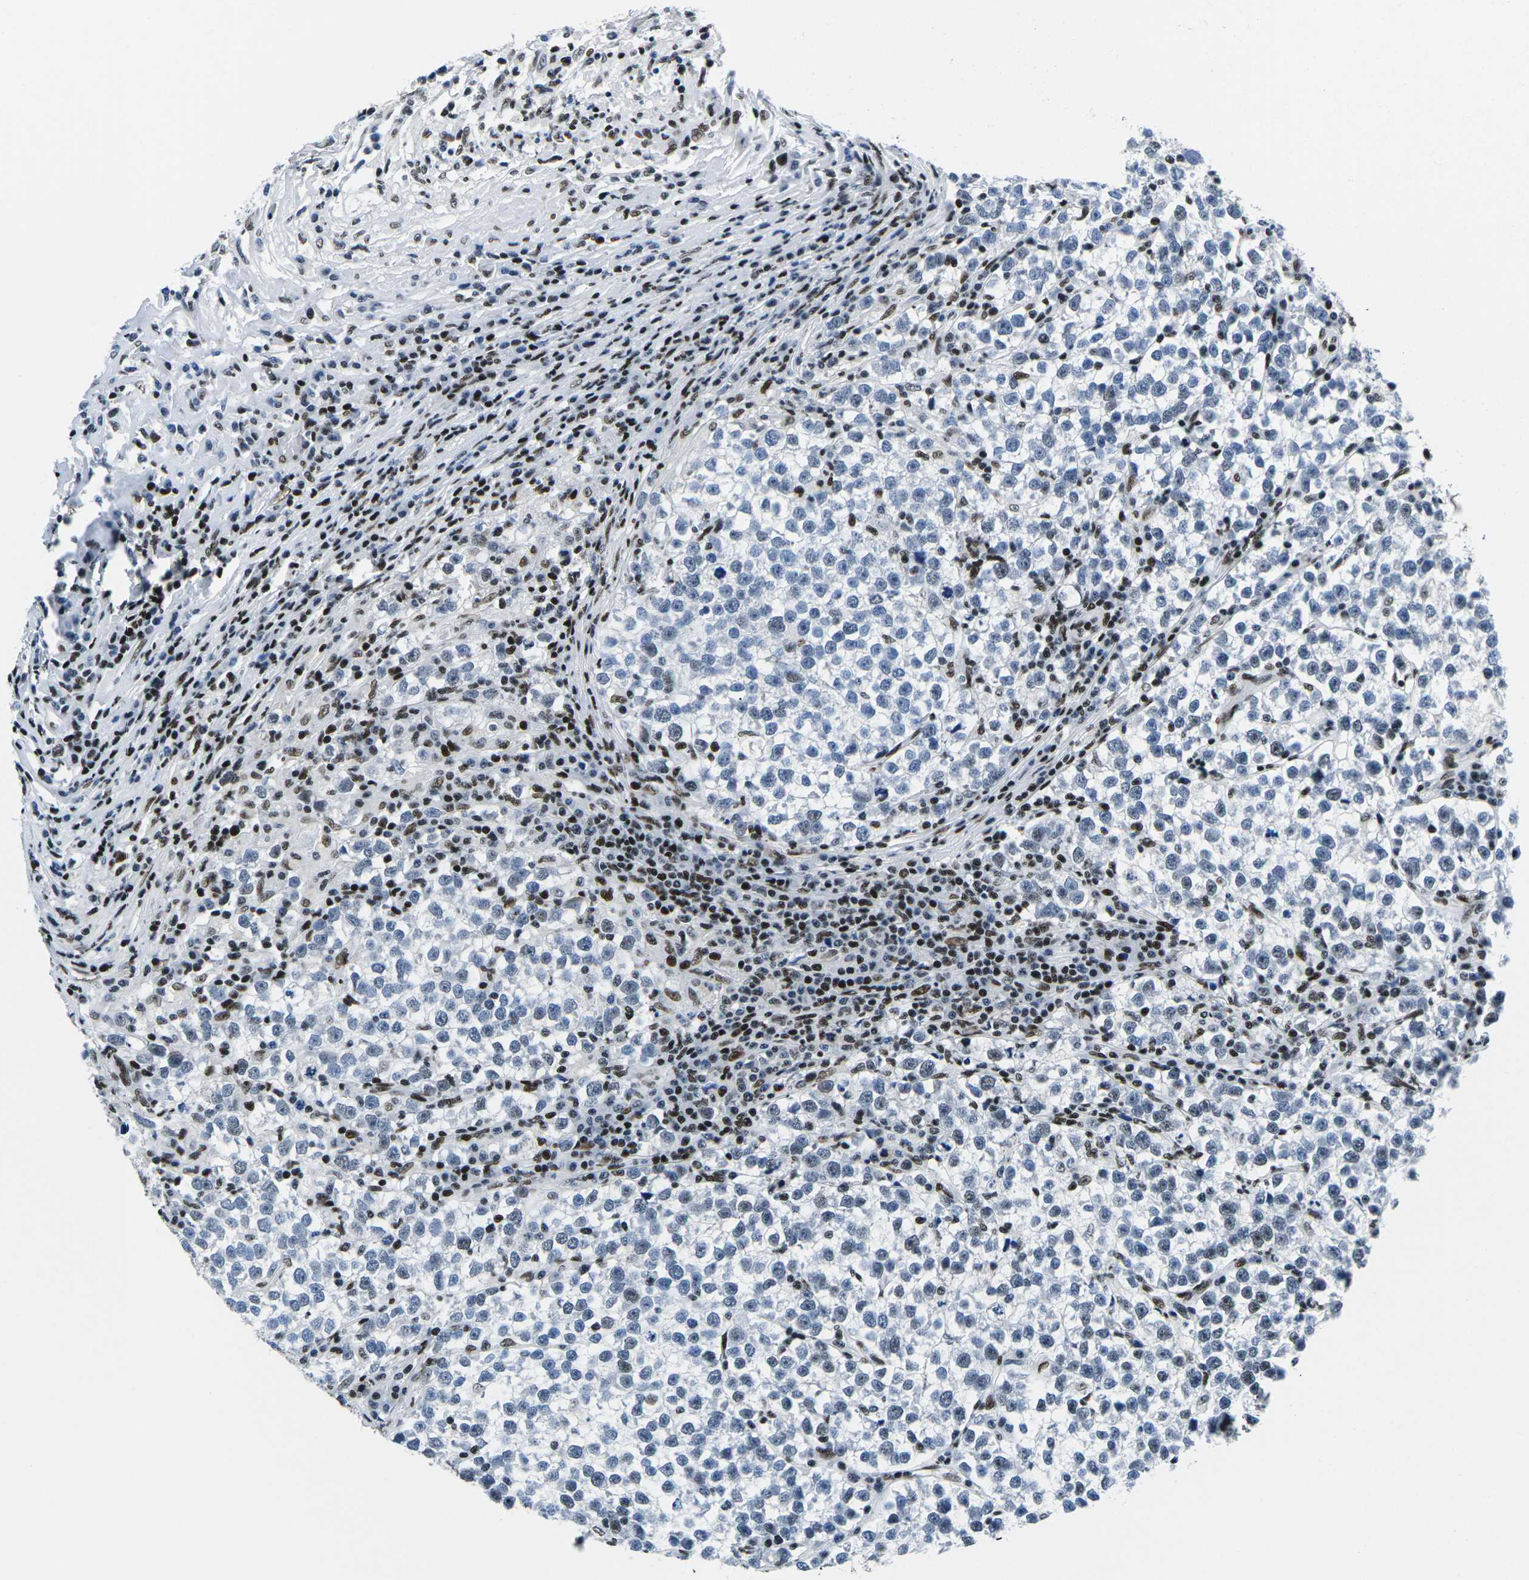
{"staining": {"intensity": "weak", "quantity": "<25%", "location": "nuclear"}, "tissue": "testis cancer", "cell_type": "Tumor cells", "image_type": "cancer", "snomed": [{"axis": "morphology", "description": "Normal tissue, NOS"}, {"axis": "morphology", "description": "Seminoma, NOS"}, {"axis": "topography", "description": "Testis"}], "caption": "An image of human testis seminoma is negative for staining in tumor cells.", "gene": "ATF1", "patient": {"sex": "male", "age": 43}}